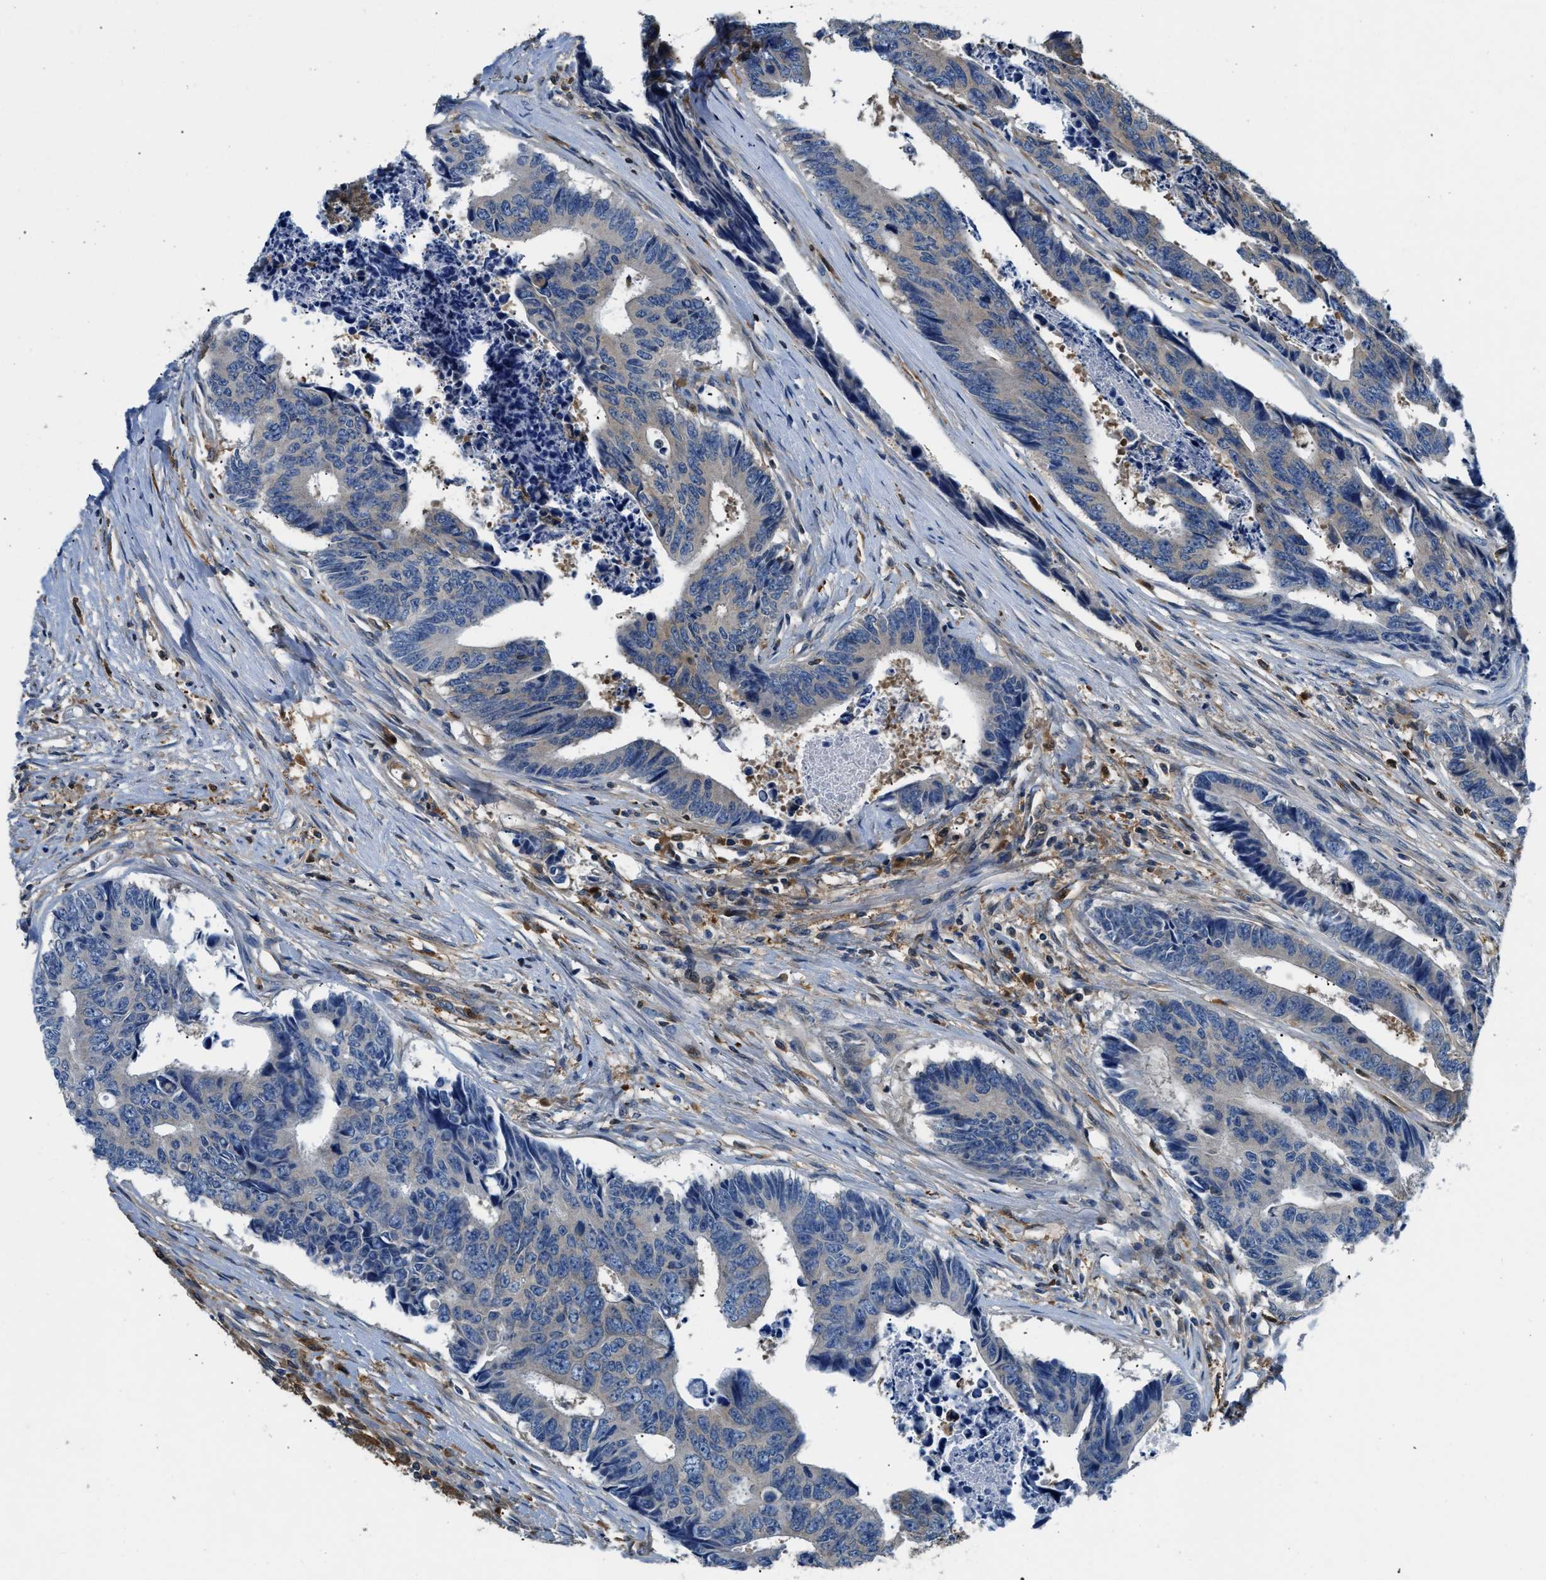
{"staining": {"intensity": "negative", "quantity": "none", "location": "none"}, "tissue": "colorectal cancer", "cell_type": "Tumor cells", "image_type": "cancer", "snomed": [{"axis": "morphology", "description": "Adenocarcinoma, NOS"}, {"axis": "topography", "description": "Rectum"}], "caption": "Colorectal cancer was stained to show a protein in brown. There is no significant positivity in tumor cells.", "gene": "PKM", "patient": {"sex": "male", "age": 84}}